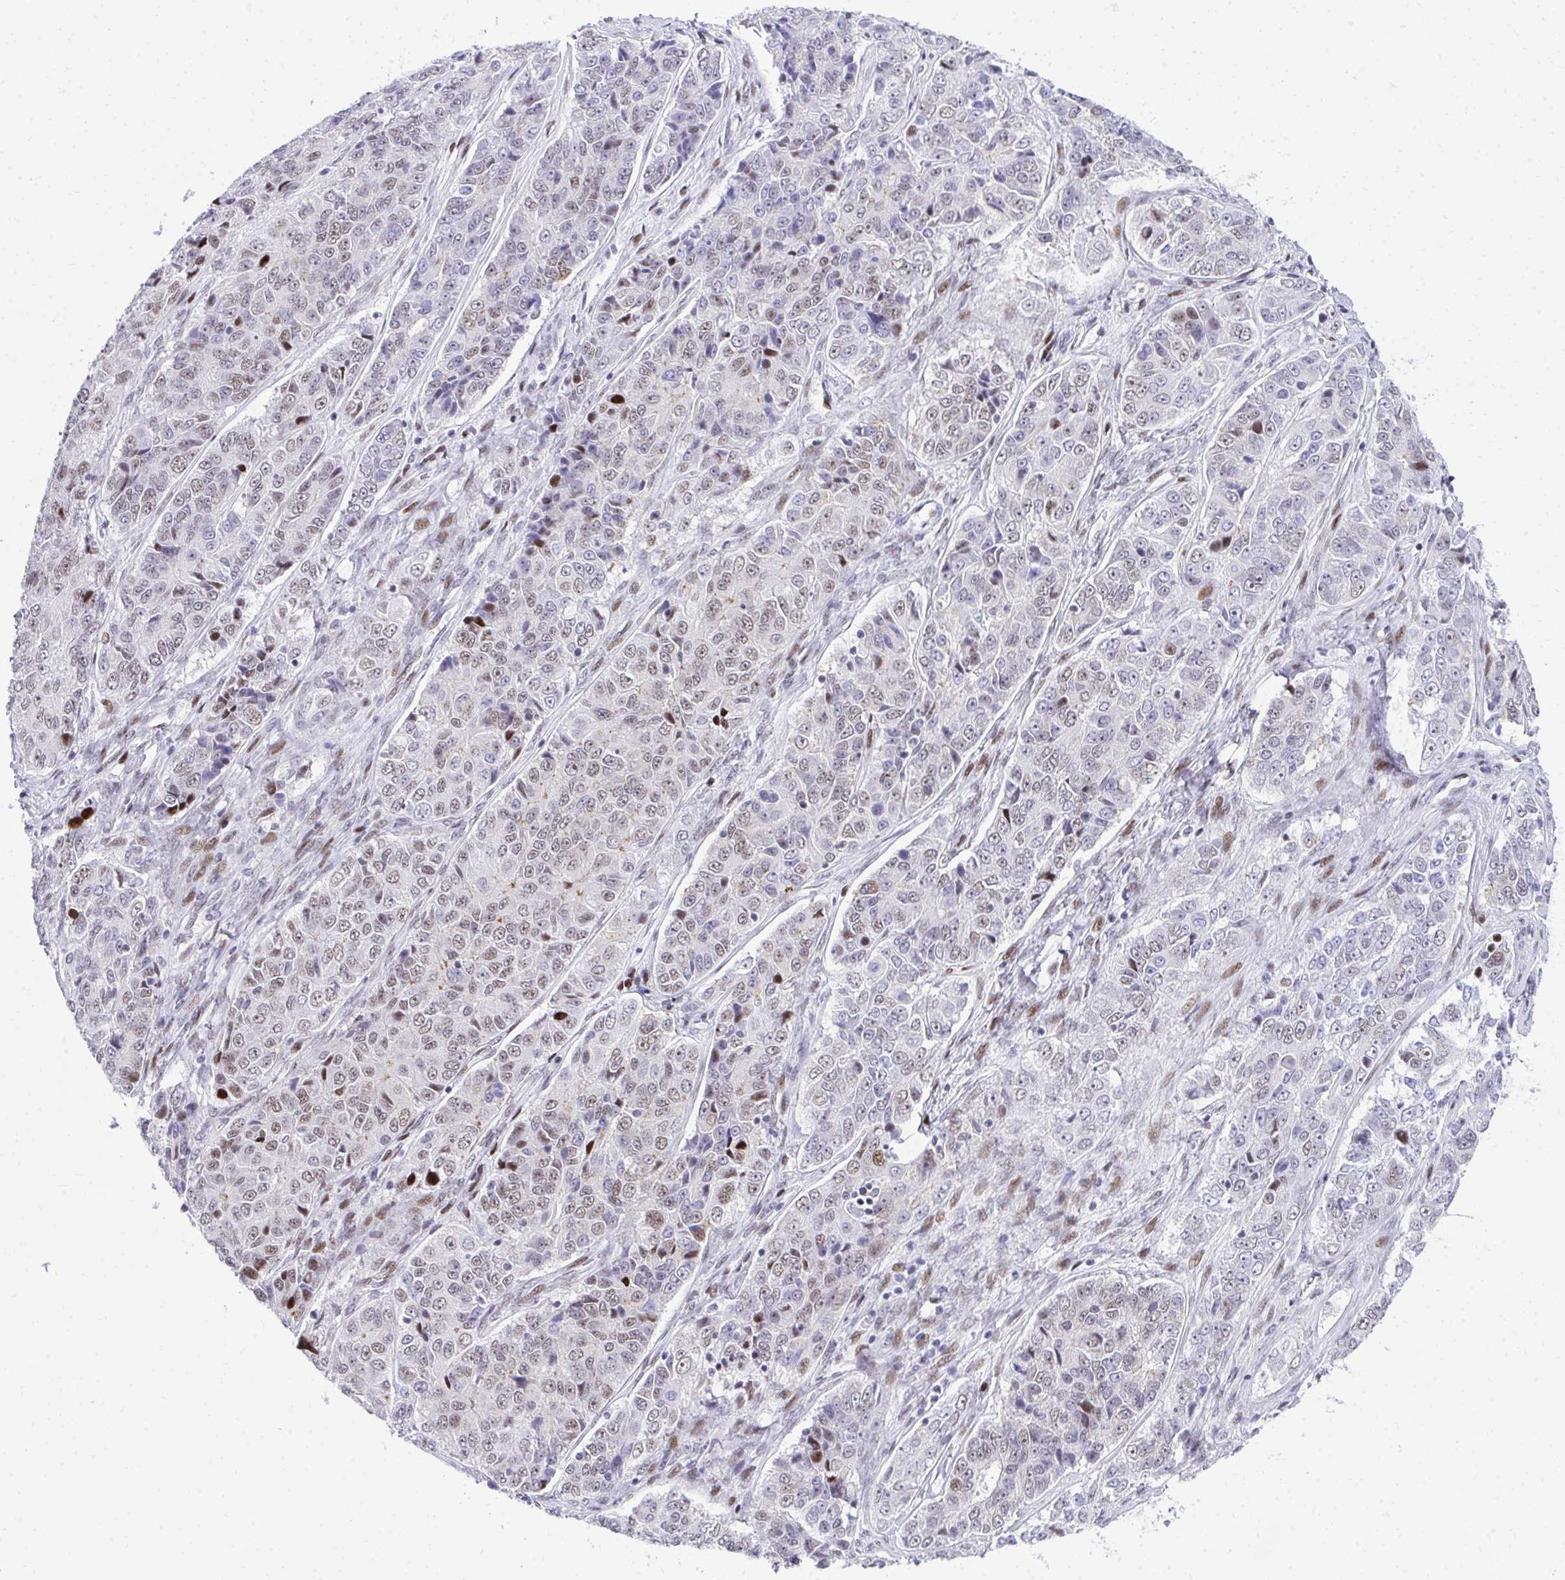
{"staining": {"intensity": "weak", "quantity": ">75%", "location": "nuclear"}, "tissue": "ovarian cancer", "cell_type": "Tumor cells", "image_type": "cancer", "snomed": [{"axis": "morphology", "description": "Carcinoma, endometroid"}, {"axis": "topography", "description": "Ovary"}], "caption": "Tumor cells reveal weak nuclear staining in approximately >75% of cells in ovarian endometroid carcinoma.", "gene": "GLDN", "patient": {"sex": "female", "age": 51}}